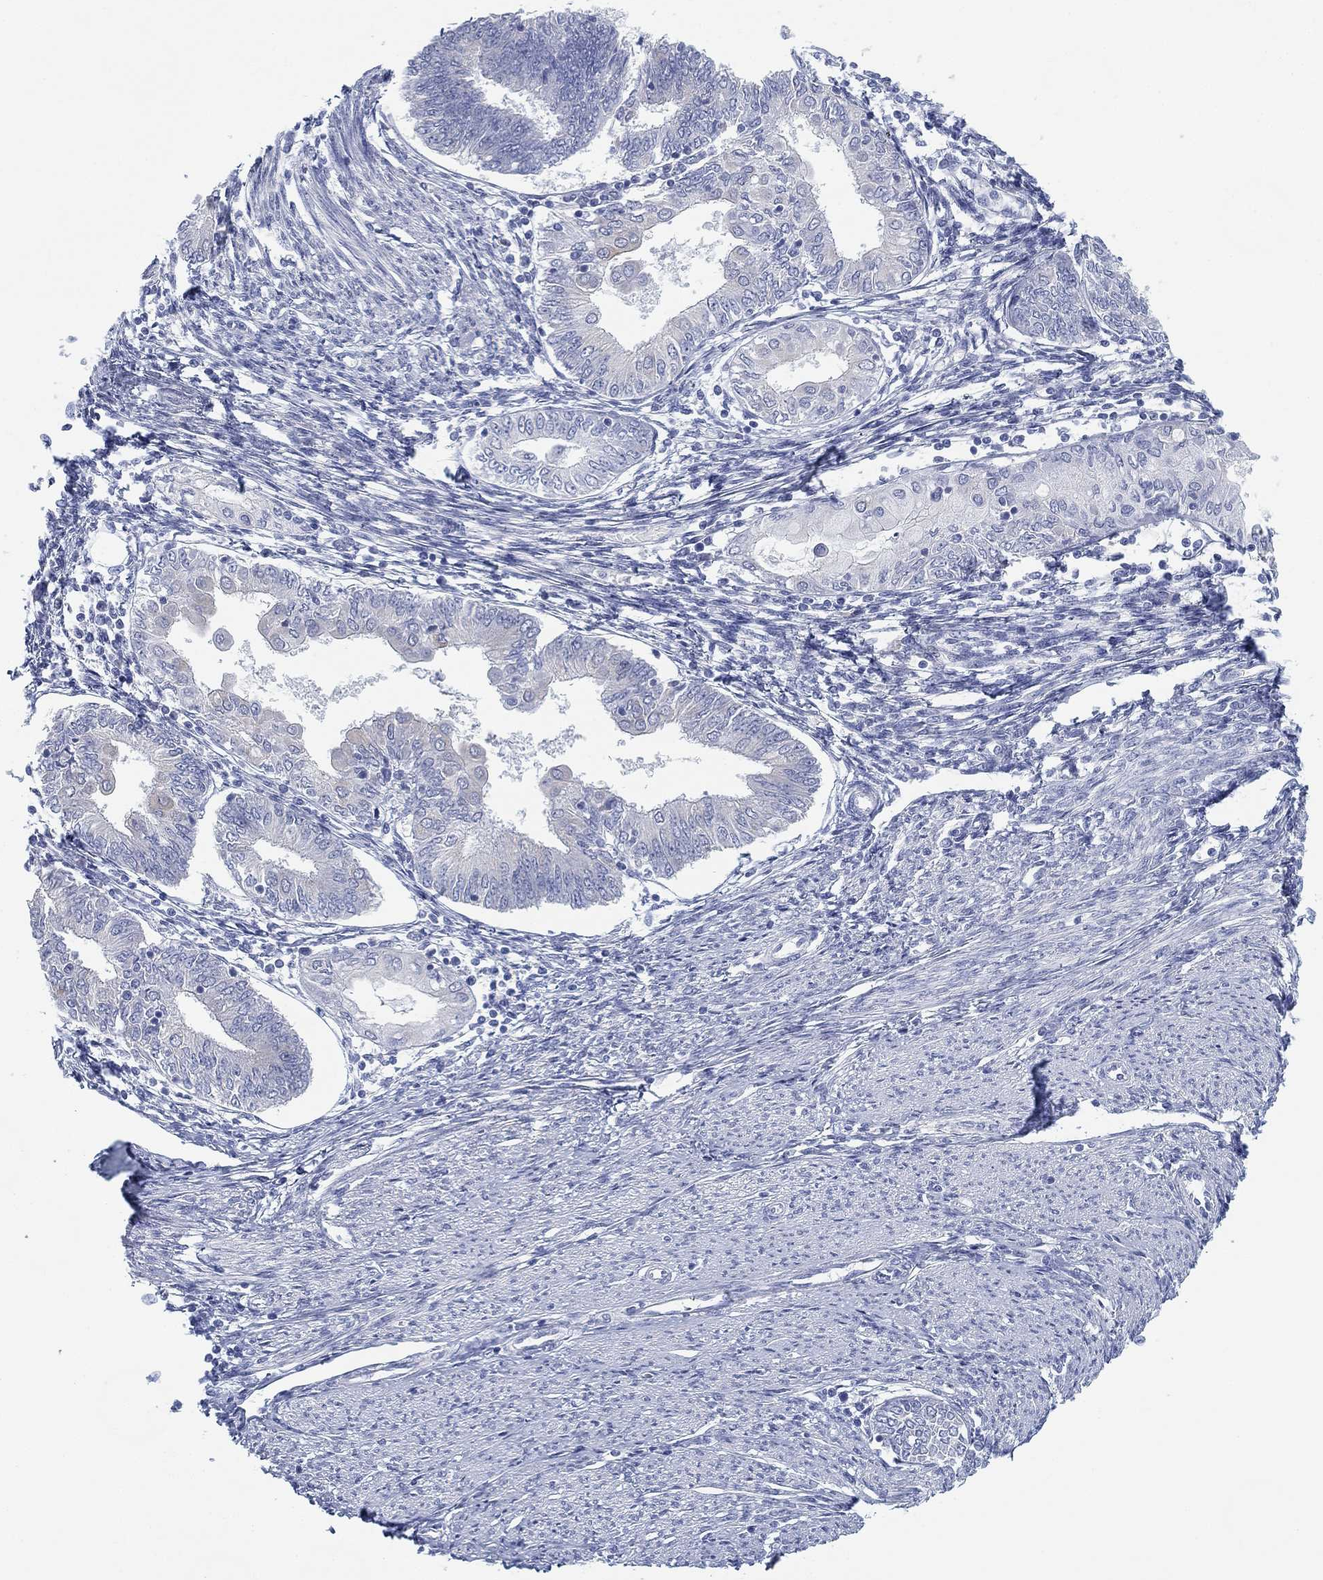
{"staining": {"intensity": "negative", "quantity": "none", "location": "none"}, "tissue": "endometrial cancer", "cell_type": "Tumor cells", "image_type": "cancer", "snomed": [{"axis": "morphology", "description": "Adenocarcinoma, NOS"}, {"axis": "topography", "description": "Endometrium"}], "caption": "This is a image of IHC staining of endometrial cancer, which shows no positivity in tumor cells. Nuclei are stained in blue.", "gene": "GCNA", "patient": {"sex": "female", "age": 68}}